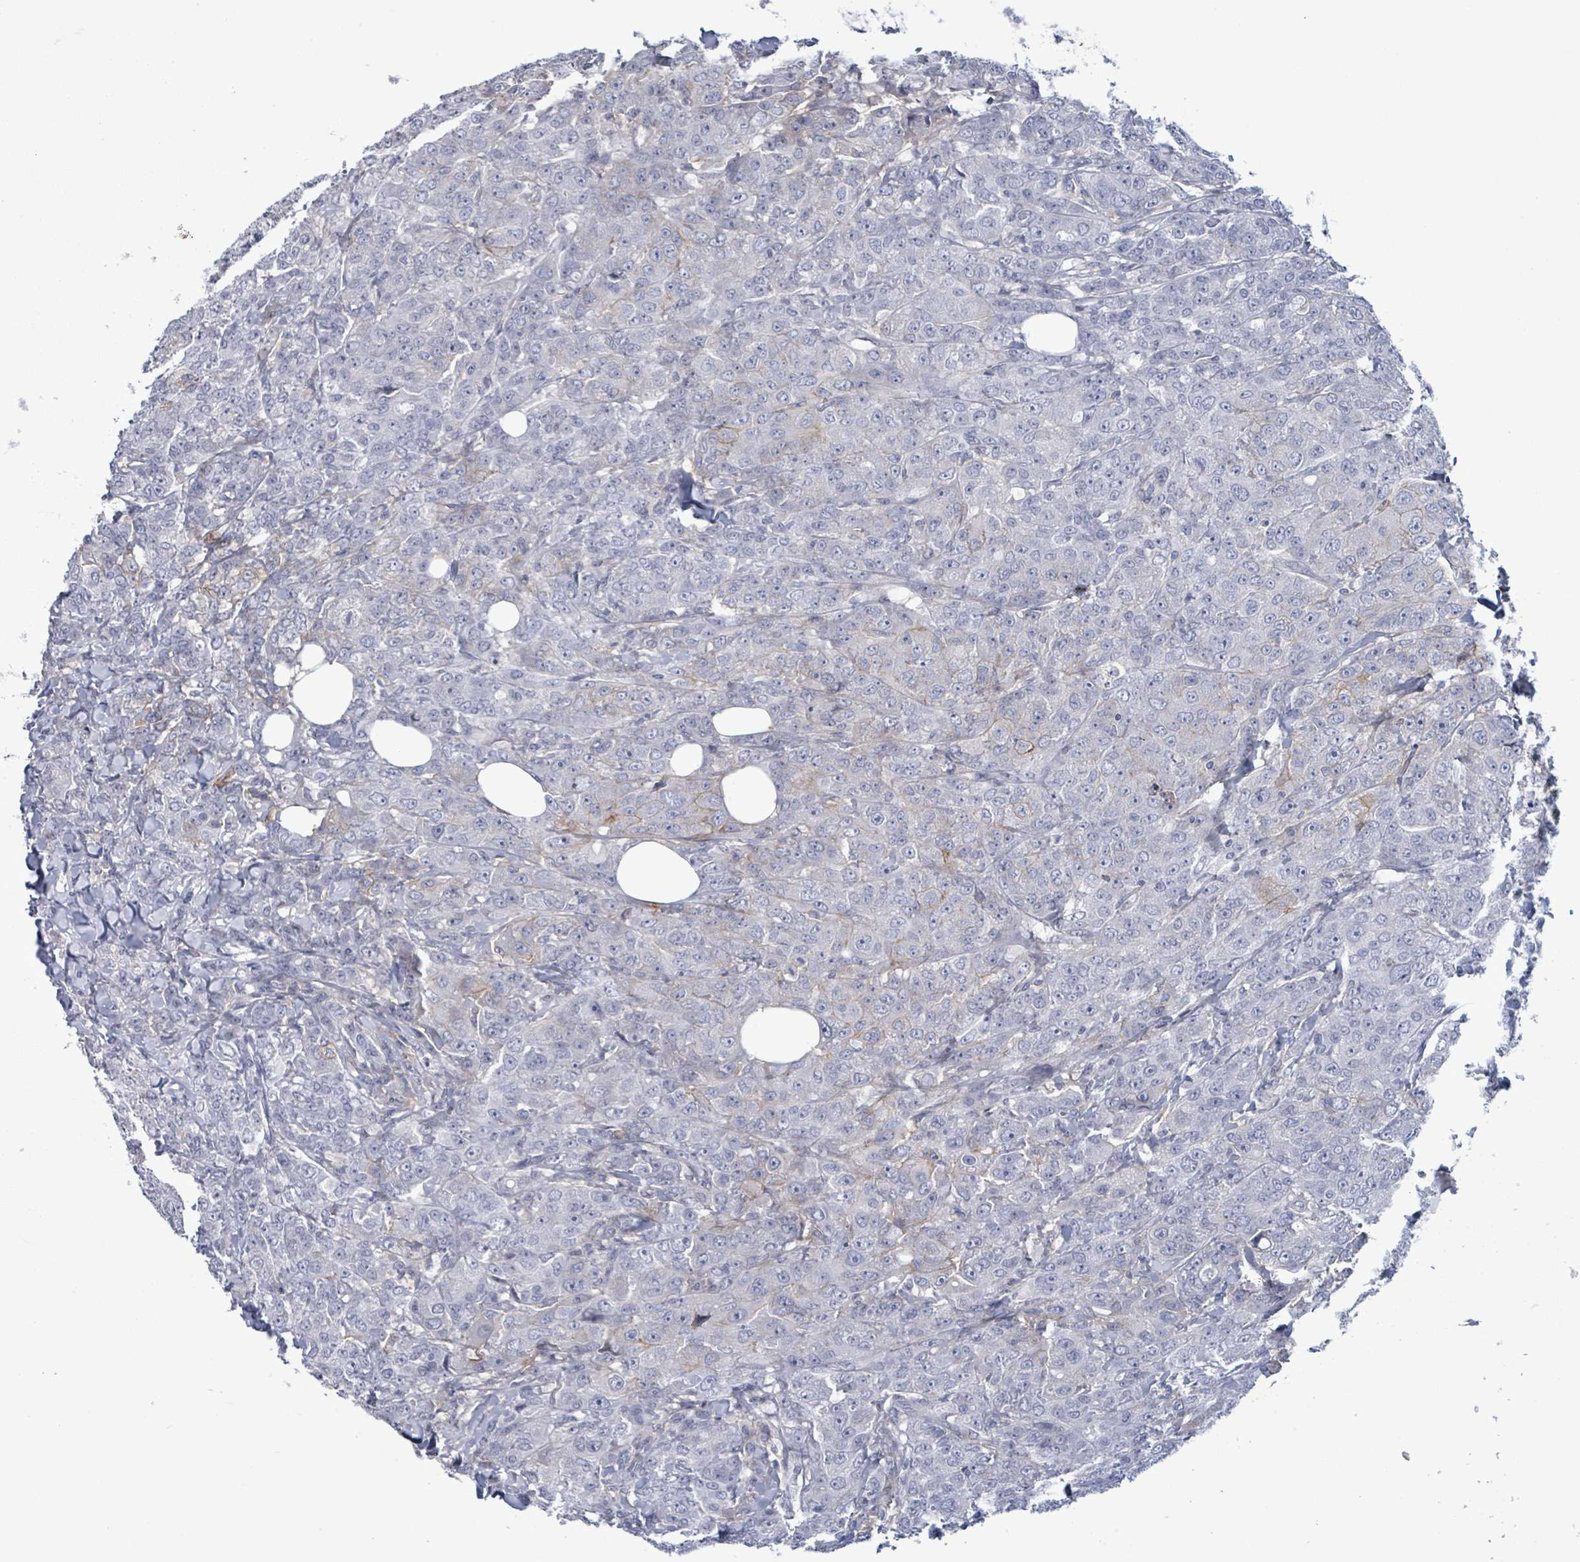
{"staining": {"intensity": "negative", "quantity": "none", "location": "none"}, "tissue": "breast cancer", "cell_type": "Tumor cells", "image_type": "cancer", "snomed": [{"axis": "morphology", "description": "Duct carcinoma"}, {"axis": "topography", "description": "Breast"}], "caption": "An immunohistochemistry (IHC) image of breast intraductal carcinoma is shown. There is no staining in tumor cells of breast intraductal carcinoma.", "gene": "BSG", "patient": {"sex": "female", "age": 43}}